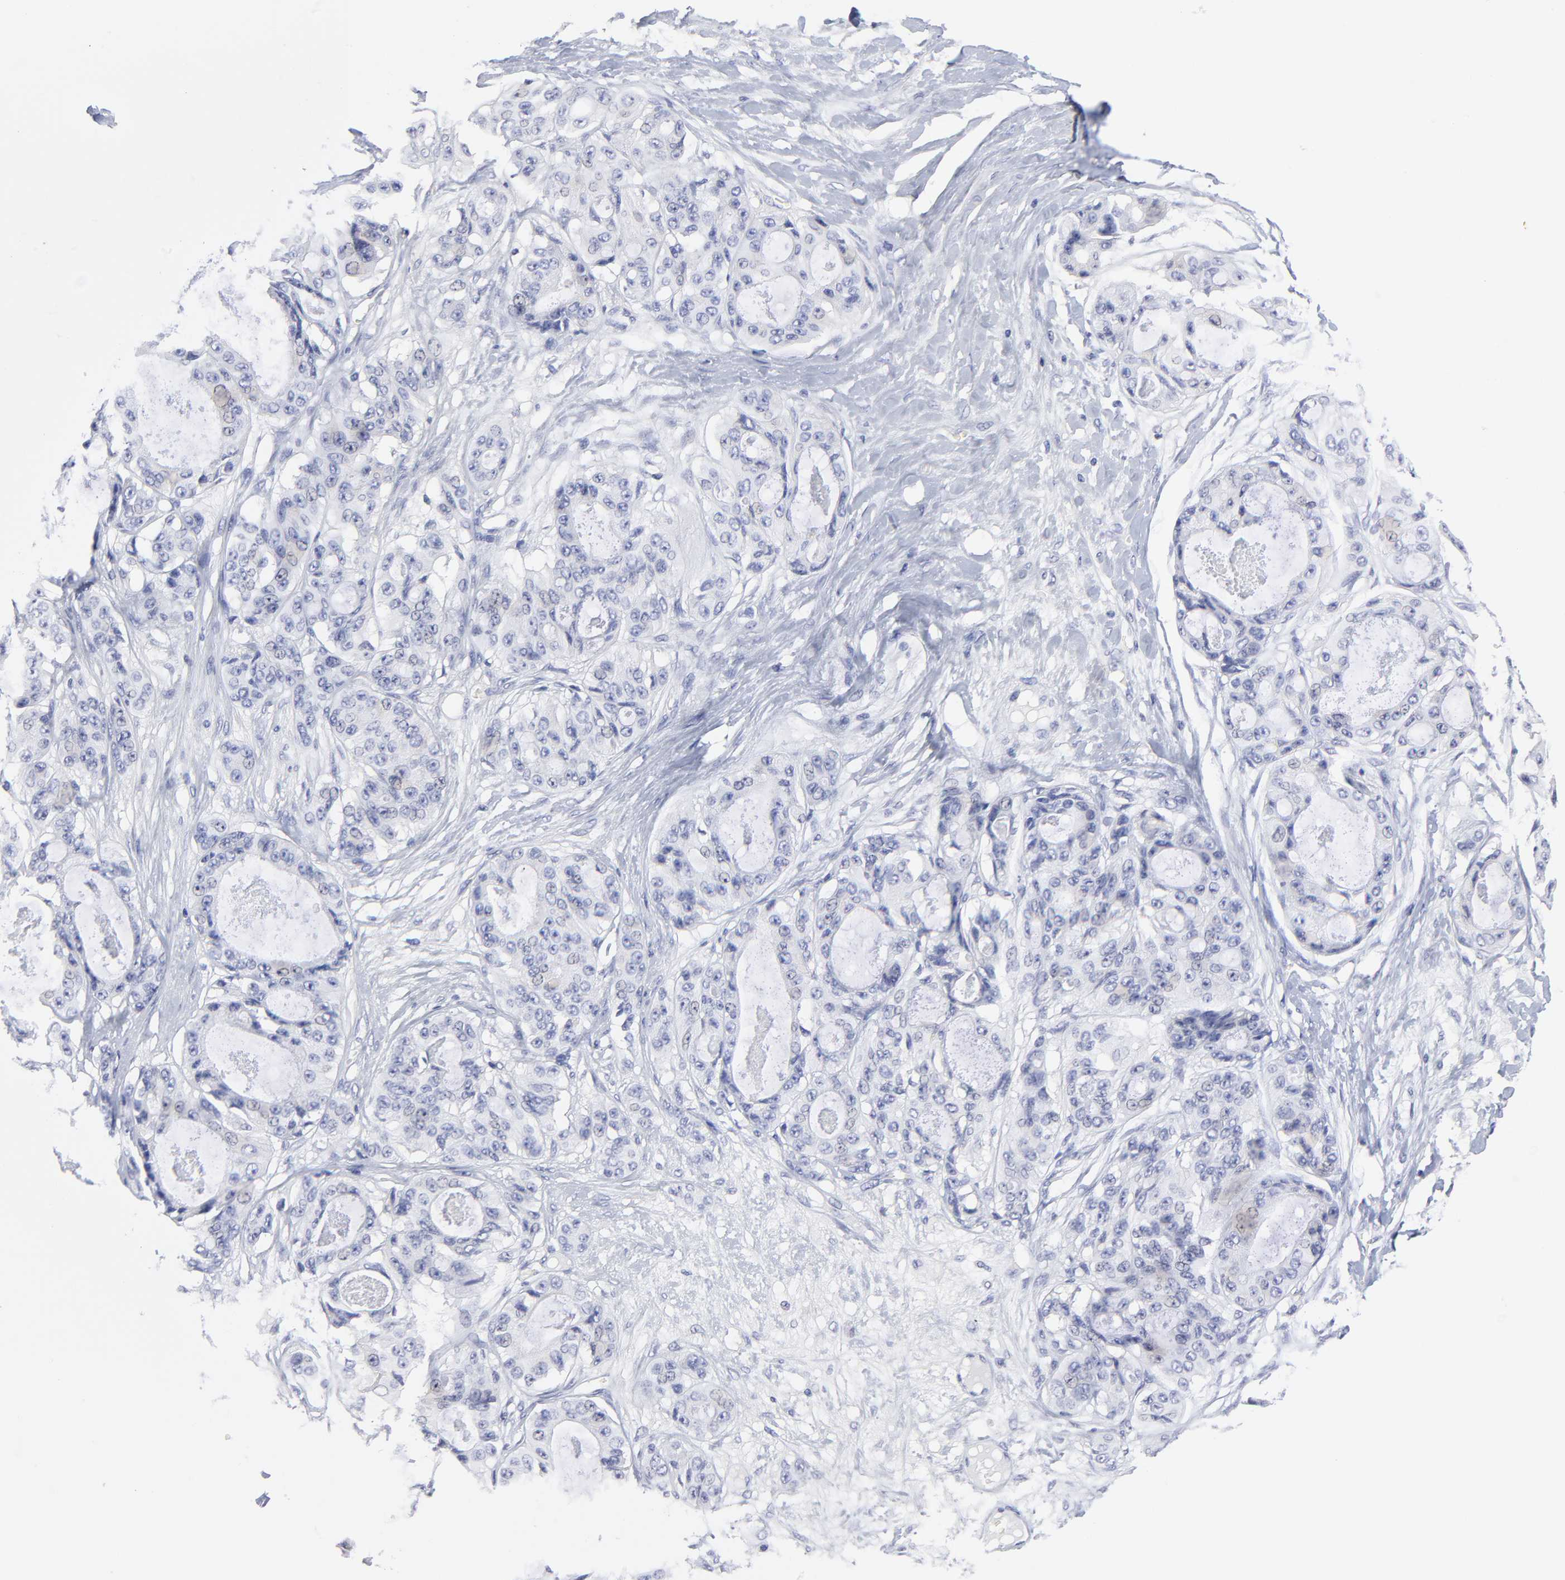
{"staining": {"intensity": "negative", "quantity": "none", "location": "none"}, "tissue": "ovarian cancer", "cell_type": "Tumor cells", "image_type": "cancer", "snomed": [{"axis": "morphology", "description": "Carcinoma, endometroid"}, {"axis": "topography", "description": "Ovary"}], "caption": "An immunohistochemistry (IHC) photomicrograph of ovarian endometroid carcinoma is shown. There is no staining in tumor cells of ovarian endometroid carcinoma.", "gene": "DUSP9", "patient": {"sex": "female", "age": 61}}